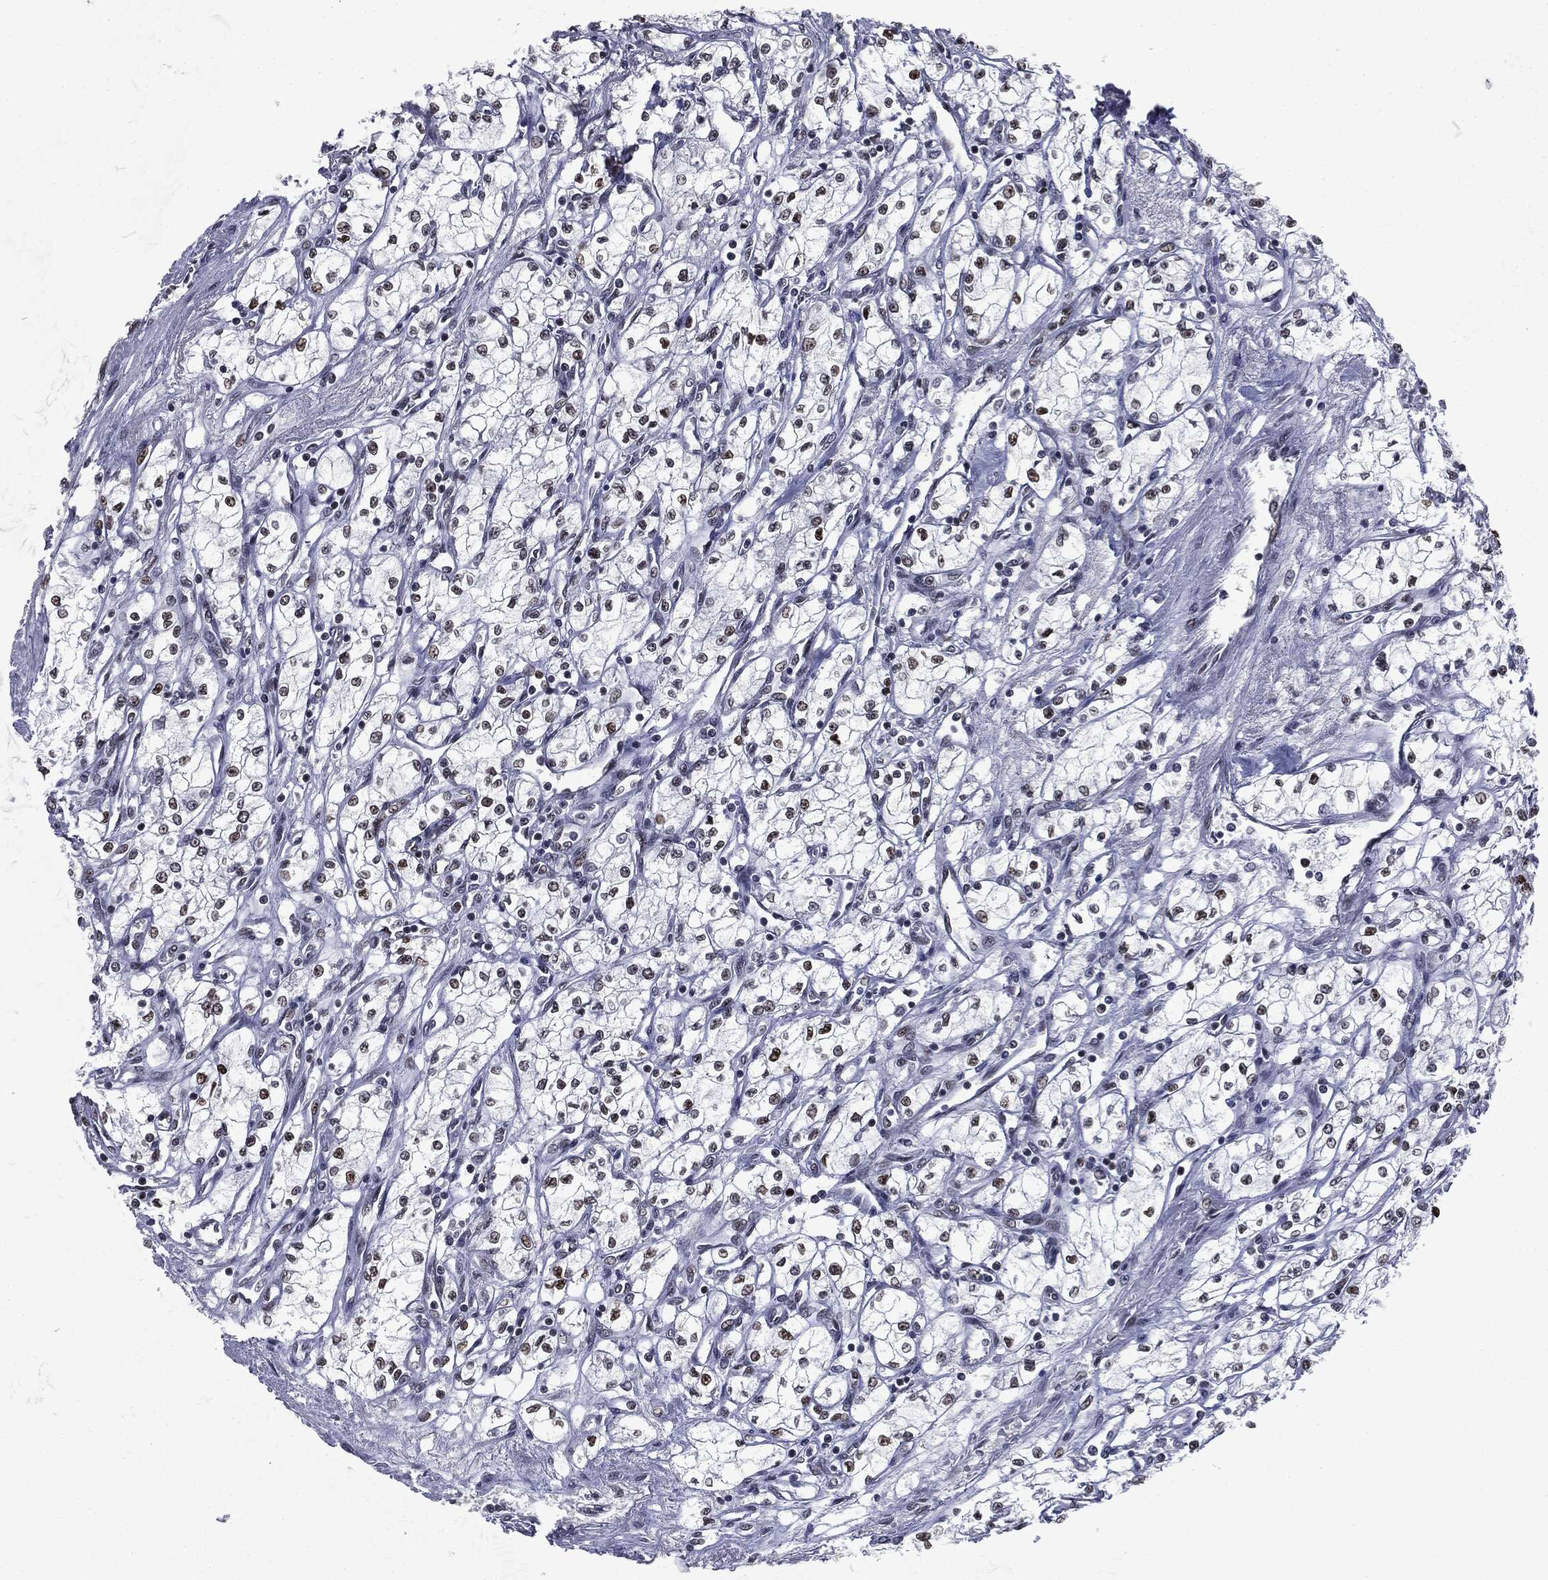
{"staining": {"intensity": "moderate", "quantity": "25%-75%", "location": "nuclear"}, "tissue": "renal cancer", "cell_type": "Tumor cells", "image_type": "cancer", "snomed": [{"axis": "morphology", "description": "Adenocarcinoma, NOS"}, {"axis": "topography", "description": "Kidney"}], "caption": "Immunohistochemistry (IHC) of renal adenocarcinoma reveals medium levels of moderate nuclear staining in about 25%-75% of tumor cells.", "gene": "MSH2", "patient": {"sex": "male", "age": 59}}